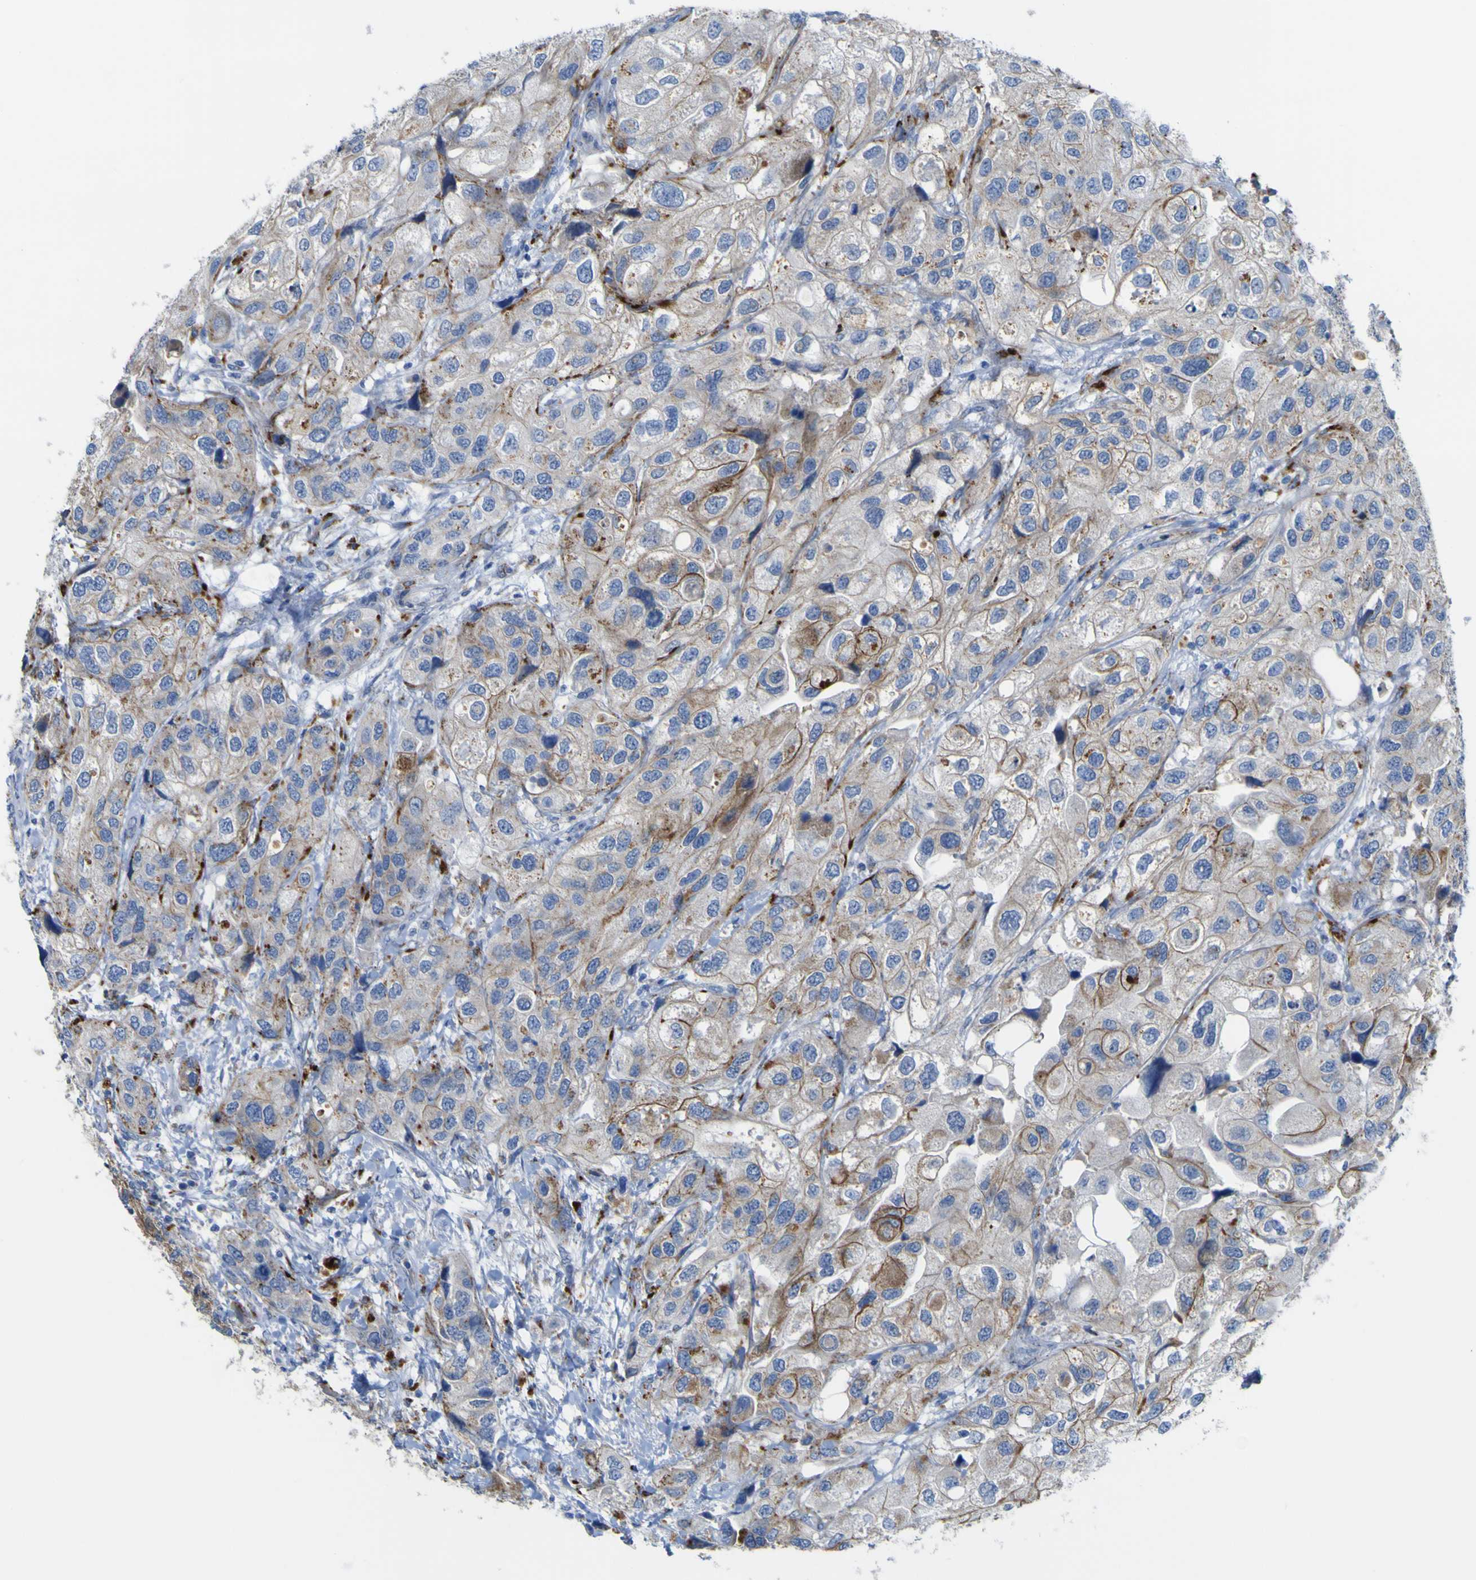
{"staining": {"intensity": "moderate", "quantity": "25%-75%", "location": "cytoplasmic/membranous"}, "tissue": "urothelial cancer", "cell_type": "Tumor cells", "image_type": "cancer", "snomed": [{"axis": "morphology", "description": "Urothelial carcinoma, High grade"}, {"axis": "topography", "description": "Urinary bladder"}], "caption": "Protein staining of urothelial cancer tissue displays moderate cytoplasmic/membranous expression in approximately 25%-75% of tumor cells. The protein is stained brown, and the nuclei are stained in blue (DAB IHC with brightfield microscopy, high magnification).", "gene": "PTPRF", "patient": {"sex": "female", "age": 64}}